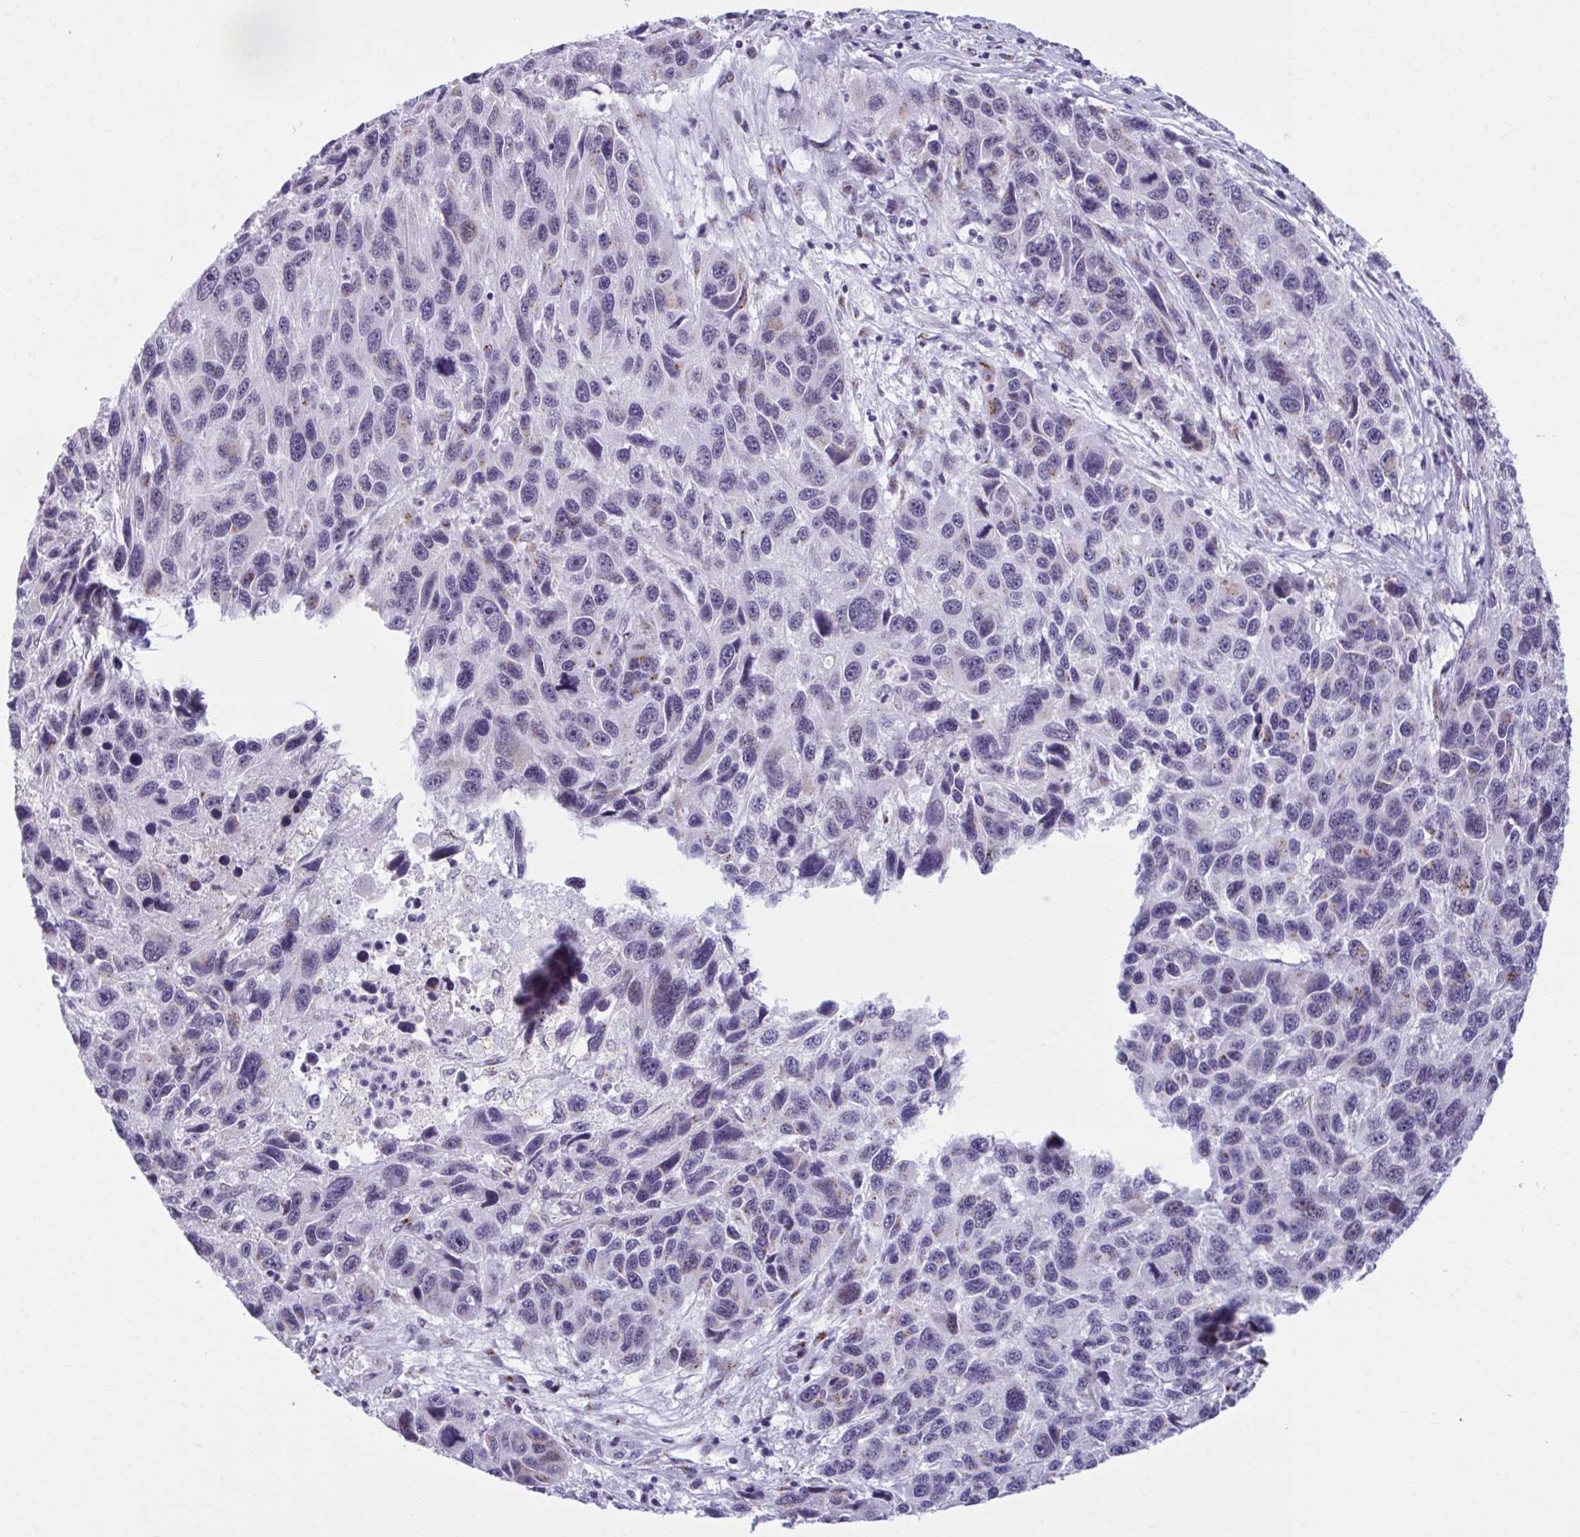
{"staining": {"intensity": "weak", "quantity": "<25%", "location": "cytoplasmic/membranous"}, "tissue": "melanoma", "cell_type": "Tumor cells", "image_type": "cancer", "snomed": [{"axis": "morphology", "description": "Malignant melanoma, NOS"}, {"axis": "topography", "description": "Skin"}], "caption": "High power microscopy micrograph of an immunohistochemistry (IHC) micrograph of melanoma, revealing no significant staining in tumor cells. (DAB (3,3'-diaminobenzidine) IHC visualized using brightfield microscopy, high magnification).", "gene": "ZNF682", "patient": {"sex": "male", "age": 53}}